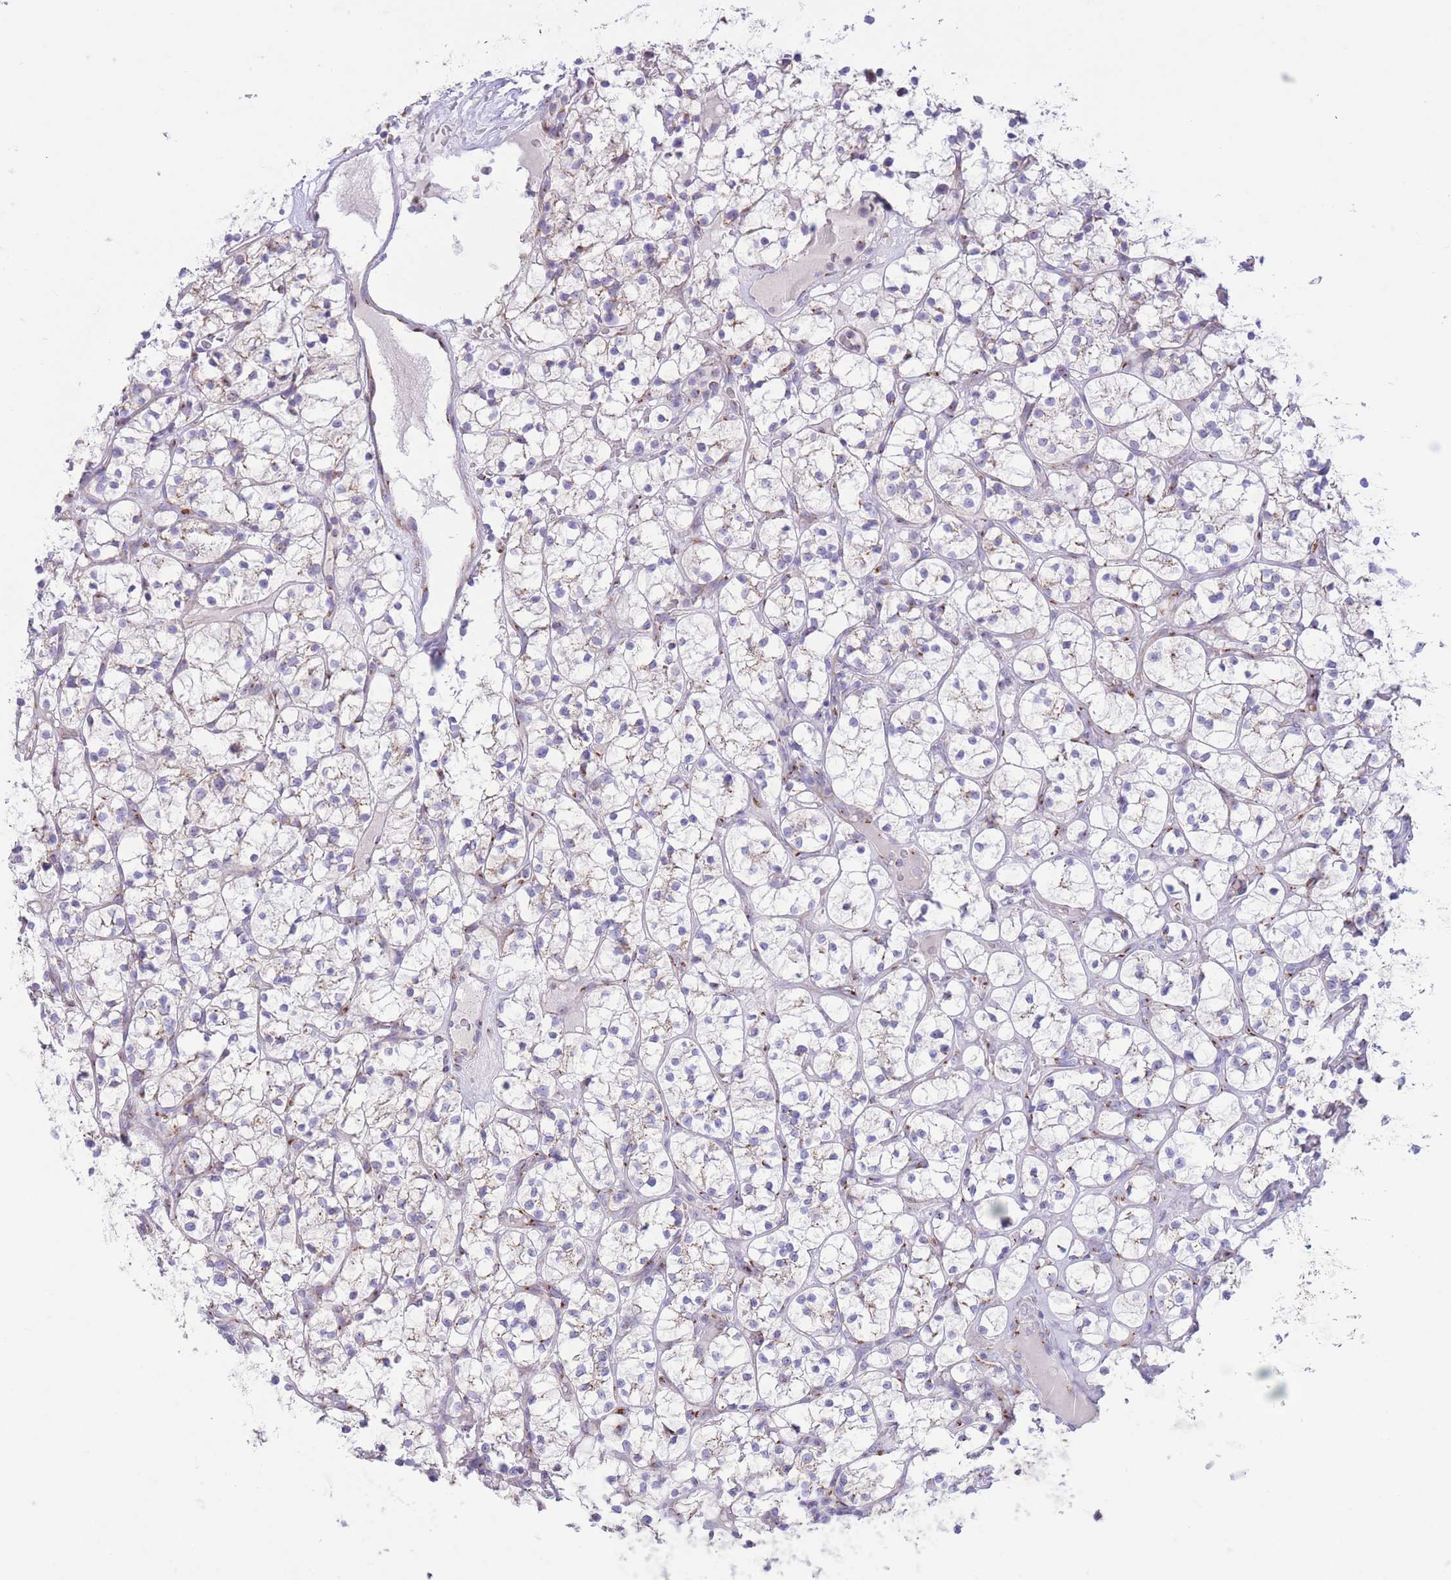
{"staining": {"intensity": "weak", "quantity": "<25%", "location": "cytoplasmic/membranous"}, "tissue": "renal cancer", "cell_type": "Tumor cells", "image_type": "cancer", "snomed": [{"axis": "morphology", "description": "Adenocarcinoma, NOS"}, {"axis": "topography", "description": "Kidney"}], "caption": "Protein analysis of renal cancer shows no significant staining in tumor cells.", "gene": "MPND", "patient": {"sex": "female", "age": 64}}